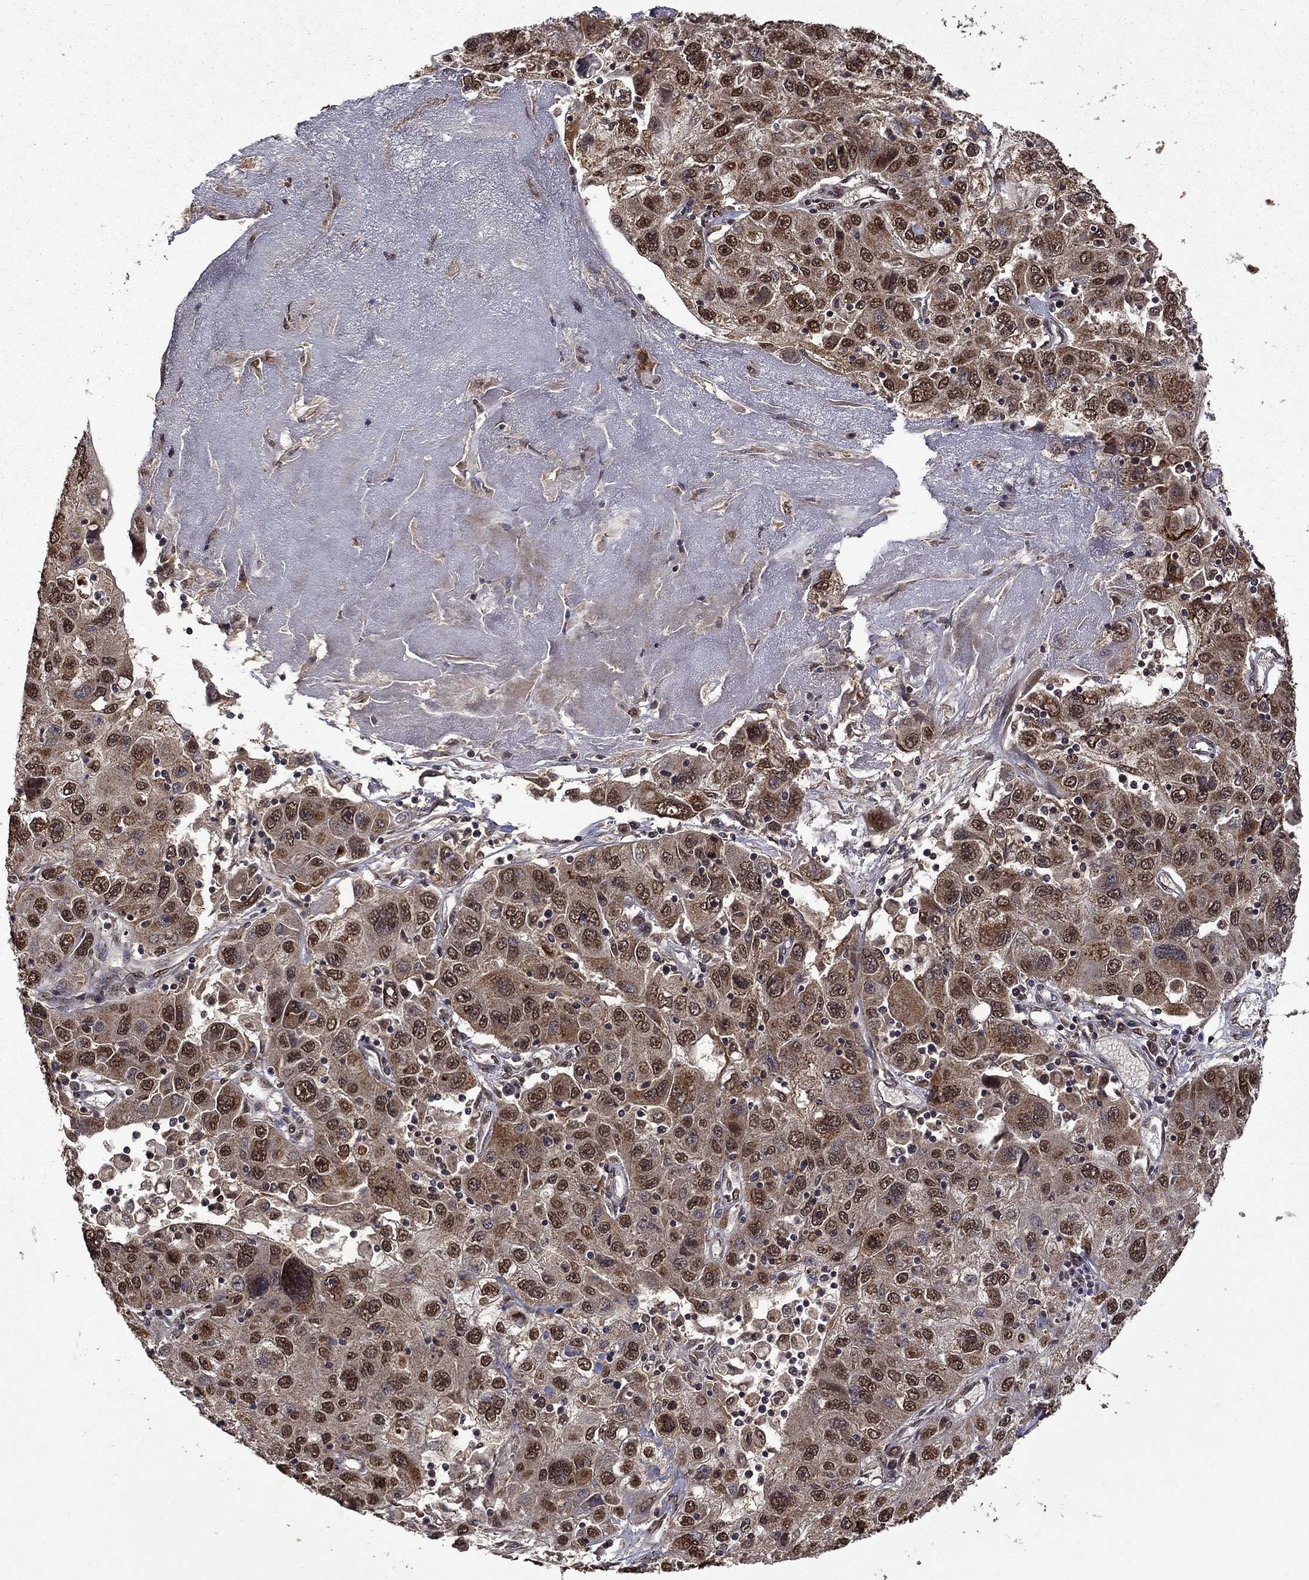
{"staining": {"intensity": "moderate", "quantity": ">75%", "location": "cytoplasmic/membranous,nuclear"}, "tissue": "stomach cancer", "cell_type": "Tumor cells", "image_type": "cancer", "snomed": [{"axis": "morphology", "description": "Adenocarcinoma, NOS"}, {"axis": "topography", "description": "Stomach"}], "caption": "The image demonstrates staining of stomach cancer, revealing moderate cytoplasmic/membranous and nuclear protein positivity (brown color) within tumor cells.", "gene": "ITM2B", "patient": {"sex": "male", "age": 56}}